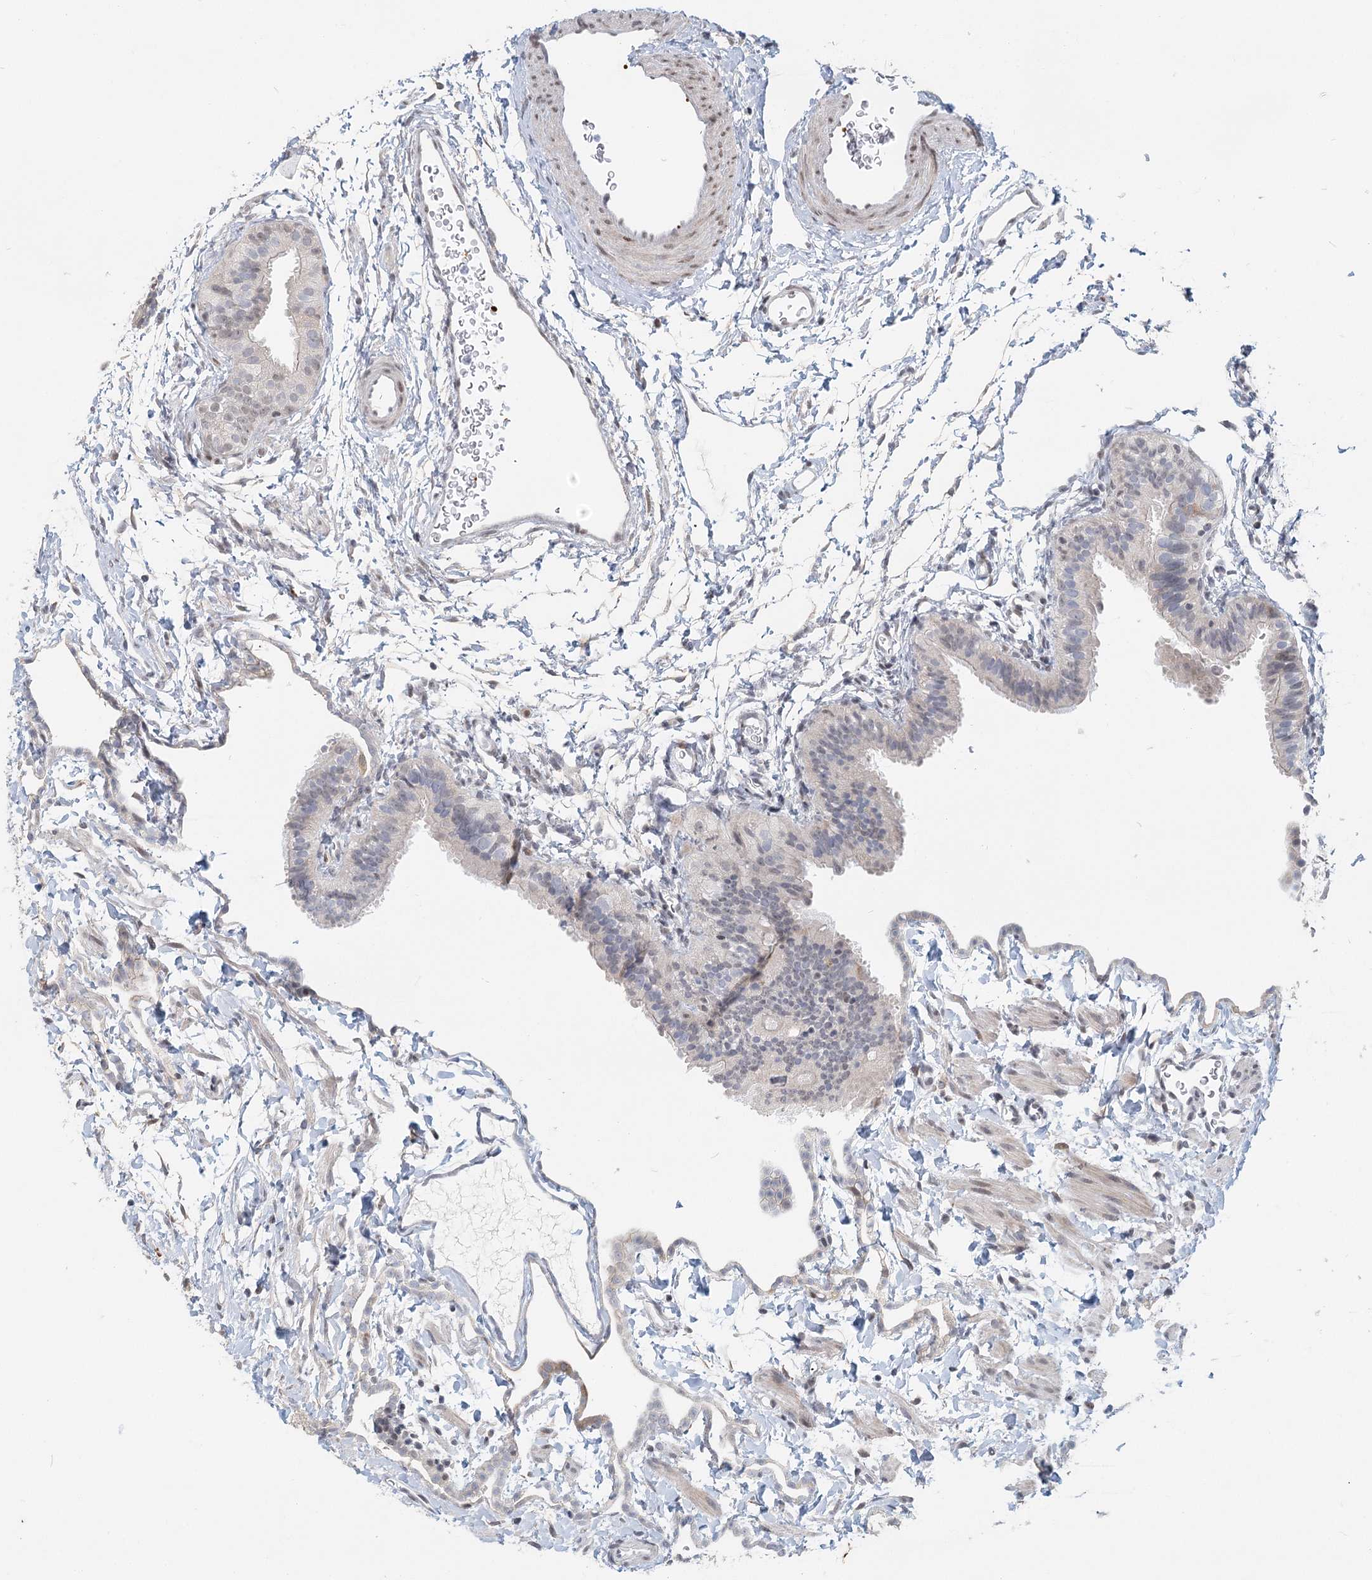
{"staining": {"intensity": "weak", "quantity": "<25%", "location": "cytoplasmic/membranous"}, "tissue": "fallopian tube", "cell_type": "Glandular cells", "image_type": "normal", "snomed": [{"axis": "morphology", "description": "Normal tissue, NOS"}, {"axis": "topography", "description": "Fallopian tube"}], "caption": "An IHC histopathology image of unremarkable fallopian tube is shown. There is no staining in glandular cells of fallopian tube.", "gene": "BNIP5", "patient": {"sex": "female", "age": 35}}